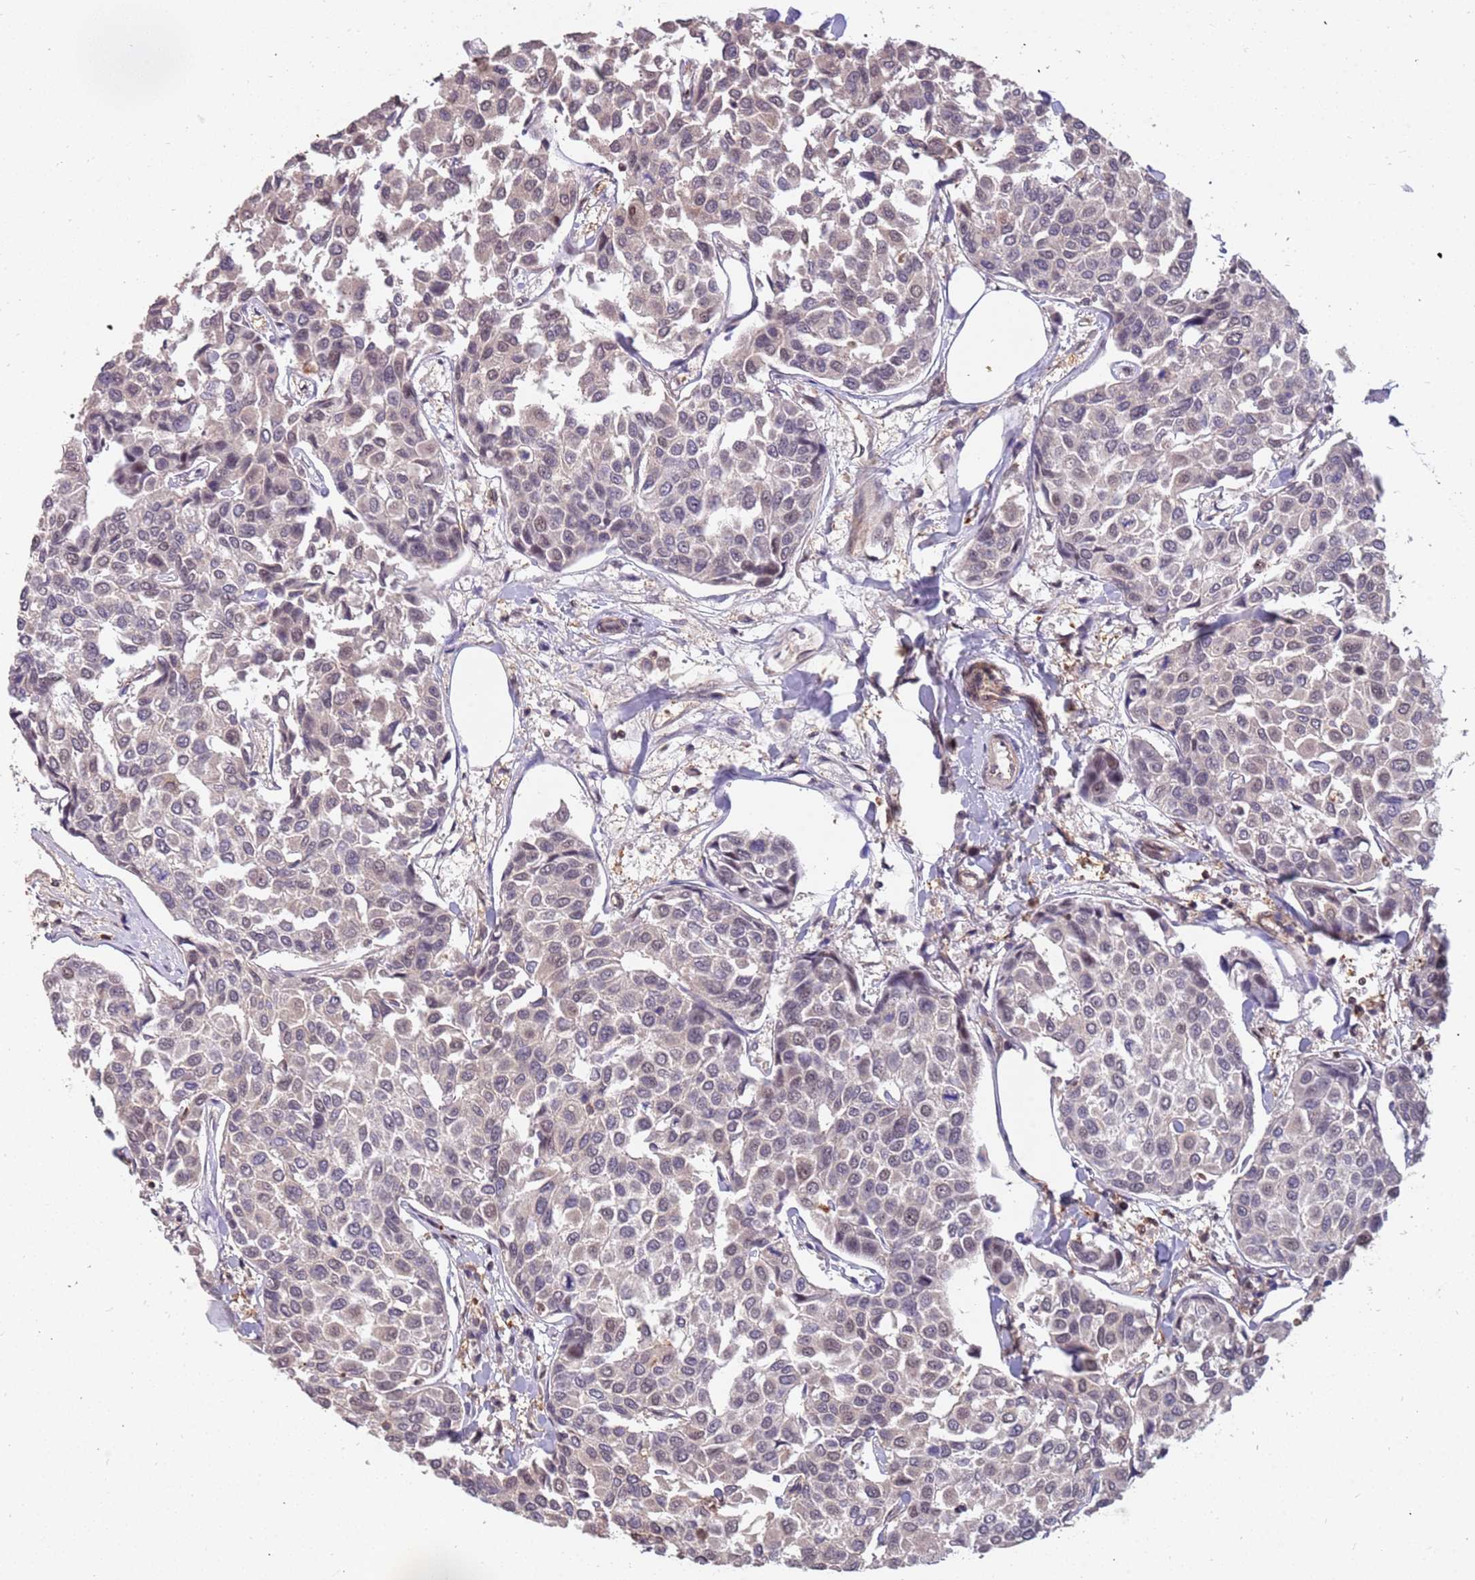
{"staining": {"intensity": "negative", "quantity": "none", "location": "none"}, "tissue": "breast cancer", "cell_type": "Tumor cells", "image_type": "cancer", "snomed": [{"axis": "morphology", "description": "Duct carcinoma"}, {"axis": "topography", "description": "Breast"}], "caption": "Breast cancer was stained to show a protein in brown. There is no significant staining in tumor cells.", "gene": "GBP2", "patient": {"sex": "female", "age": 55}}